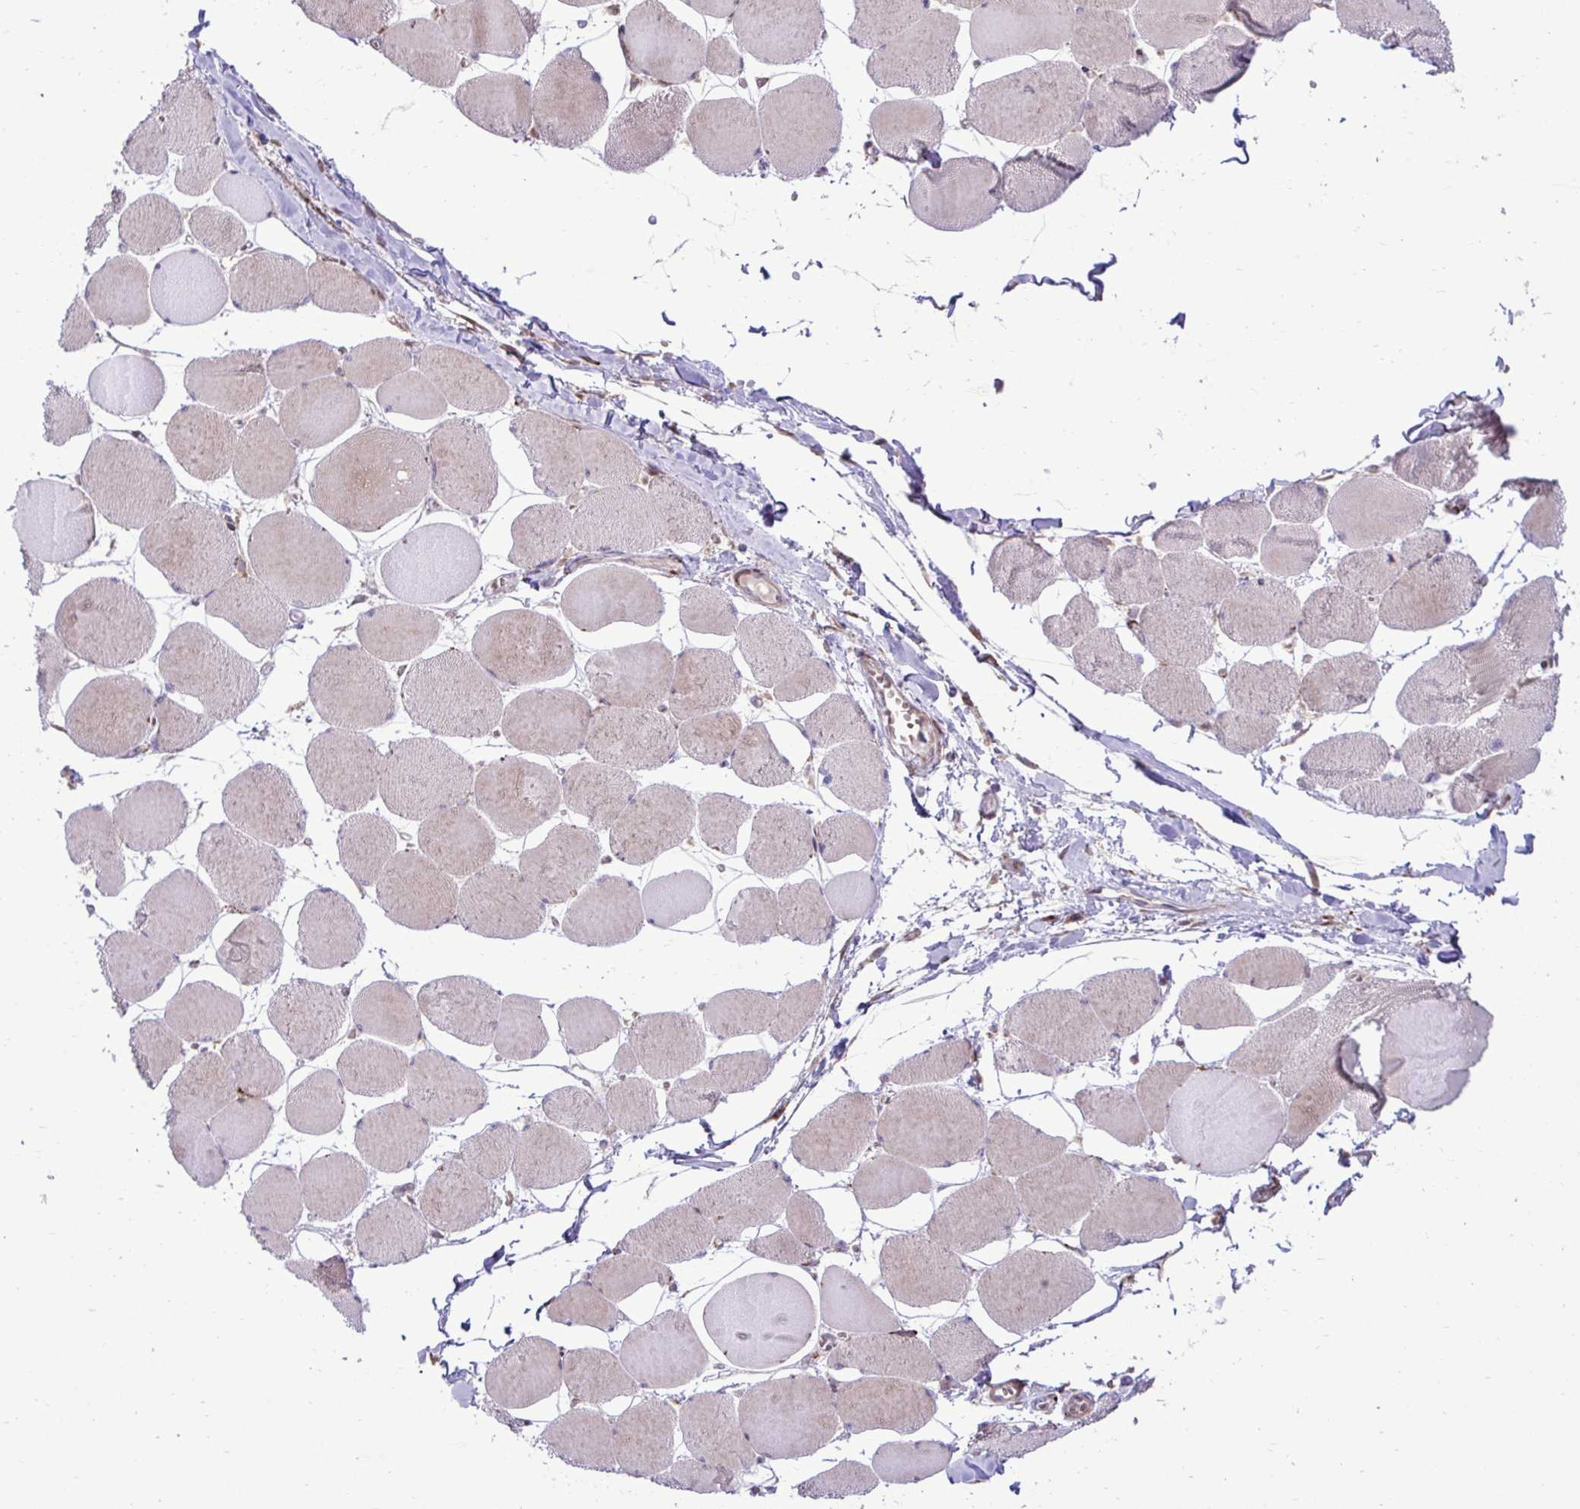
{"staining": {"intensity": "weak", "quantity": "25%-75%", "location": "cytoplasmic/membranous"}, "tissue": "skeletal muscle", "cell_type": "Myocytes", "image_type": "normal", "snomed": [{"axis": "morphology", "description": "Normal tissue, NOS"}, {"axis": "topography", "description": "Skeletal muscle"}], "caption": "Approximately 25%-75% of myocytes in unremarkable human skeletal muscle show weak cytoplasmic/membranous protein expression as visualized by brown immunohistochemical staining.", "gene": "LIMS1", "patient": {"sex": "female", "age": 75}}